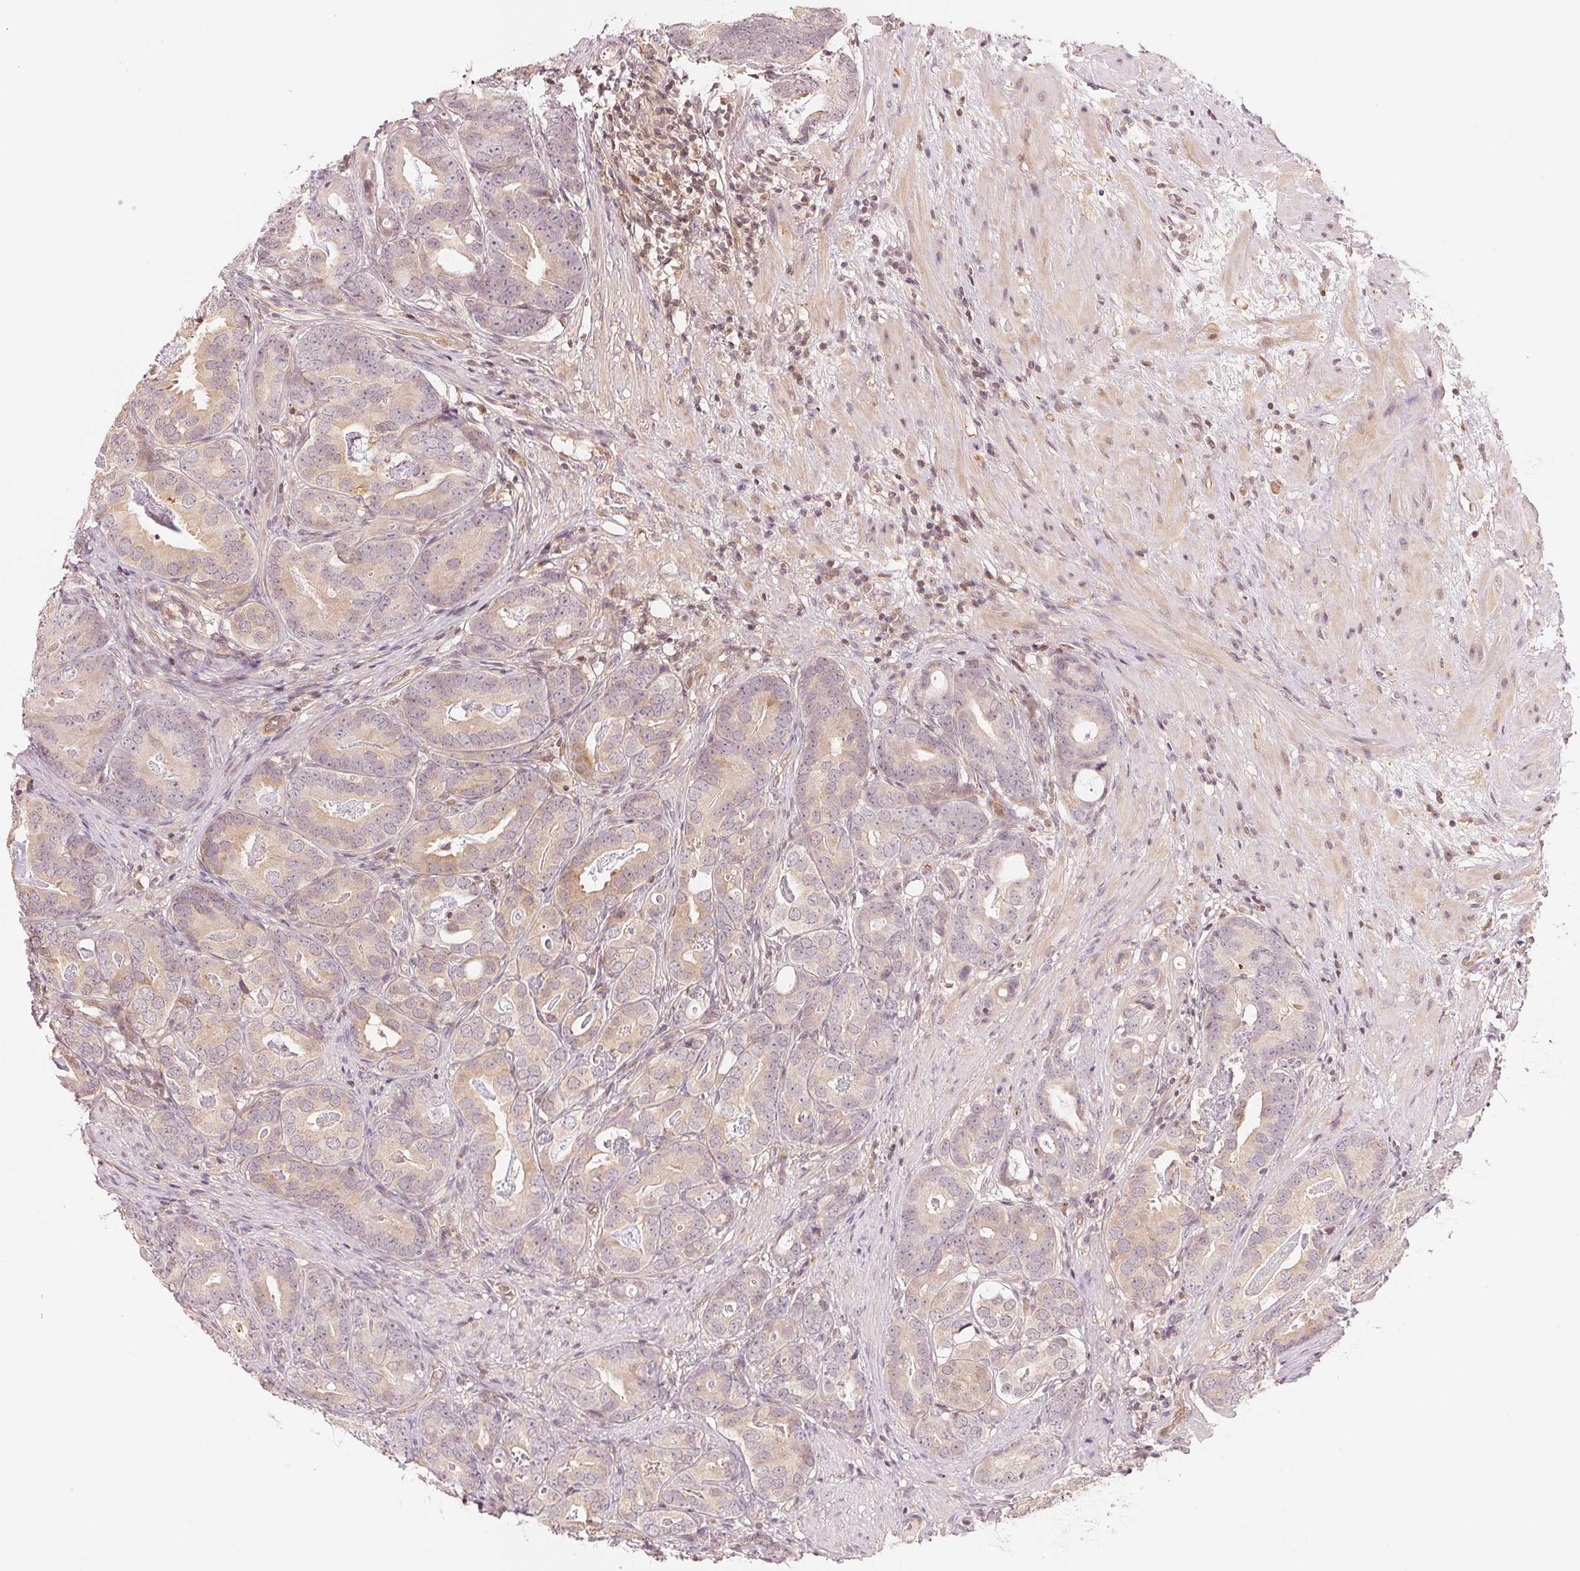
{"staining": {"intensity": "weak", "quantity": "<25%", "location": "cytoplasmic/membranous"}, "tissue": "prostate cancer", "cell_type": "Tumor cells", "image_type": "cancer", "snomed": [{"axis": "morphology", "description": "Adenocarcinoma, Low grade"}, {"axis": "topography", "description": "Prostate and seminal vesicle, NOS"}], "caption": "This is an immunohistochemistry photomicrograph of adenocarcinoma (low-grade) (prostate). There is no expression in tumor cells.", "gene": "PRKN", "patient": {"sex": "male", "age": 71}}